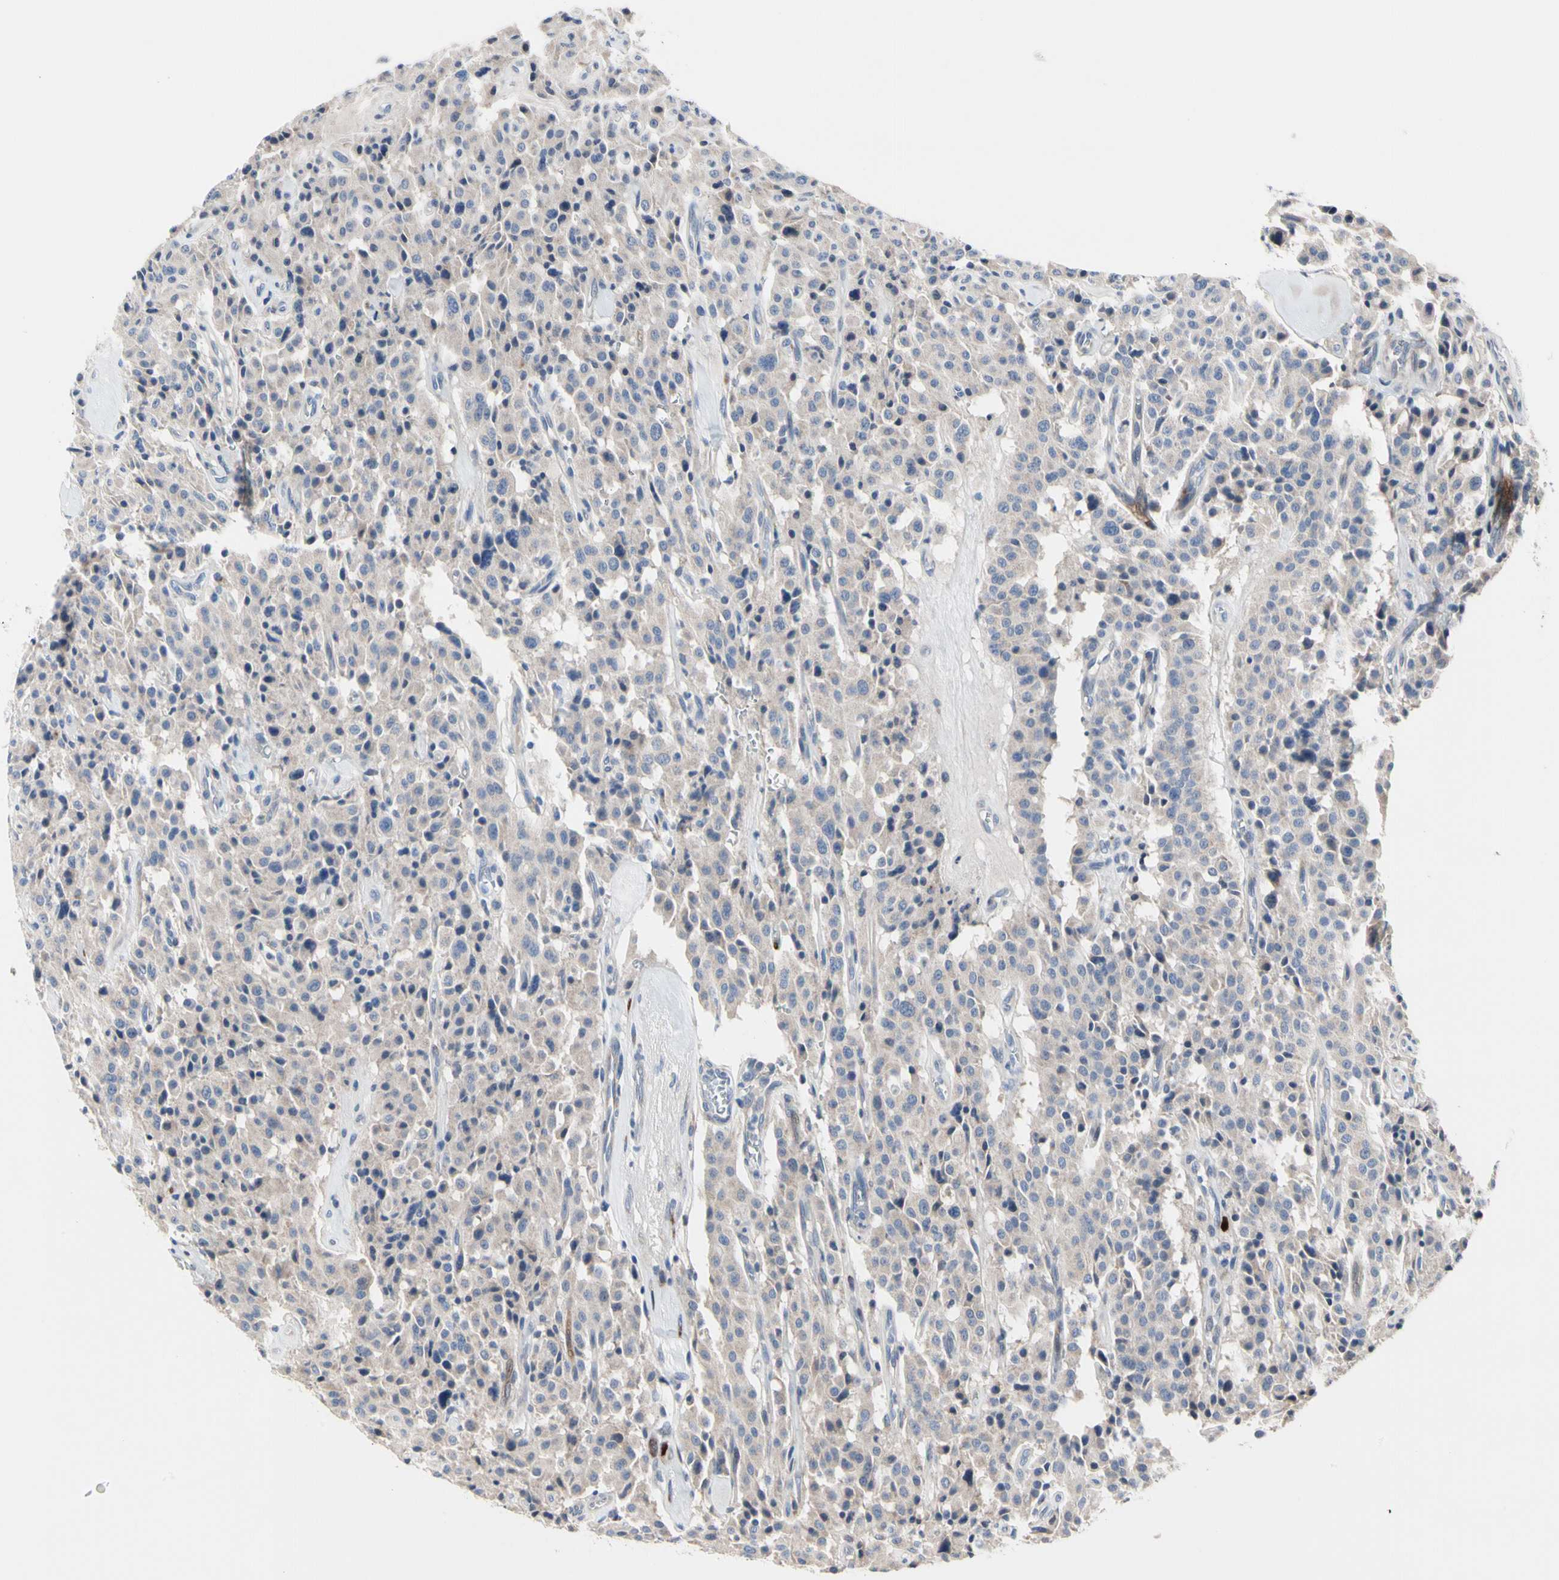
{"staining": {"intensity": "negative", "quantity": "none", "location": "none"}, "tissue": "carcinoid", "cell_type": "Tumor cells", "image_type": "cancer", "snomed": [{"axis": "morphology", "description": "Carcinoid, malignant, NOS"}, {"axis": "topography", "description": "Lung"}], "caption": "A high-resolution micrograph shows immunohistochemistry staining of carcinoid (malignant), which displays no significant positivity in tumor cells. (DAB immunohistochemistry, high magnification).", "gene": "MMEL1", "patient": {"sex": "male", "age": 30}}